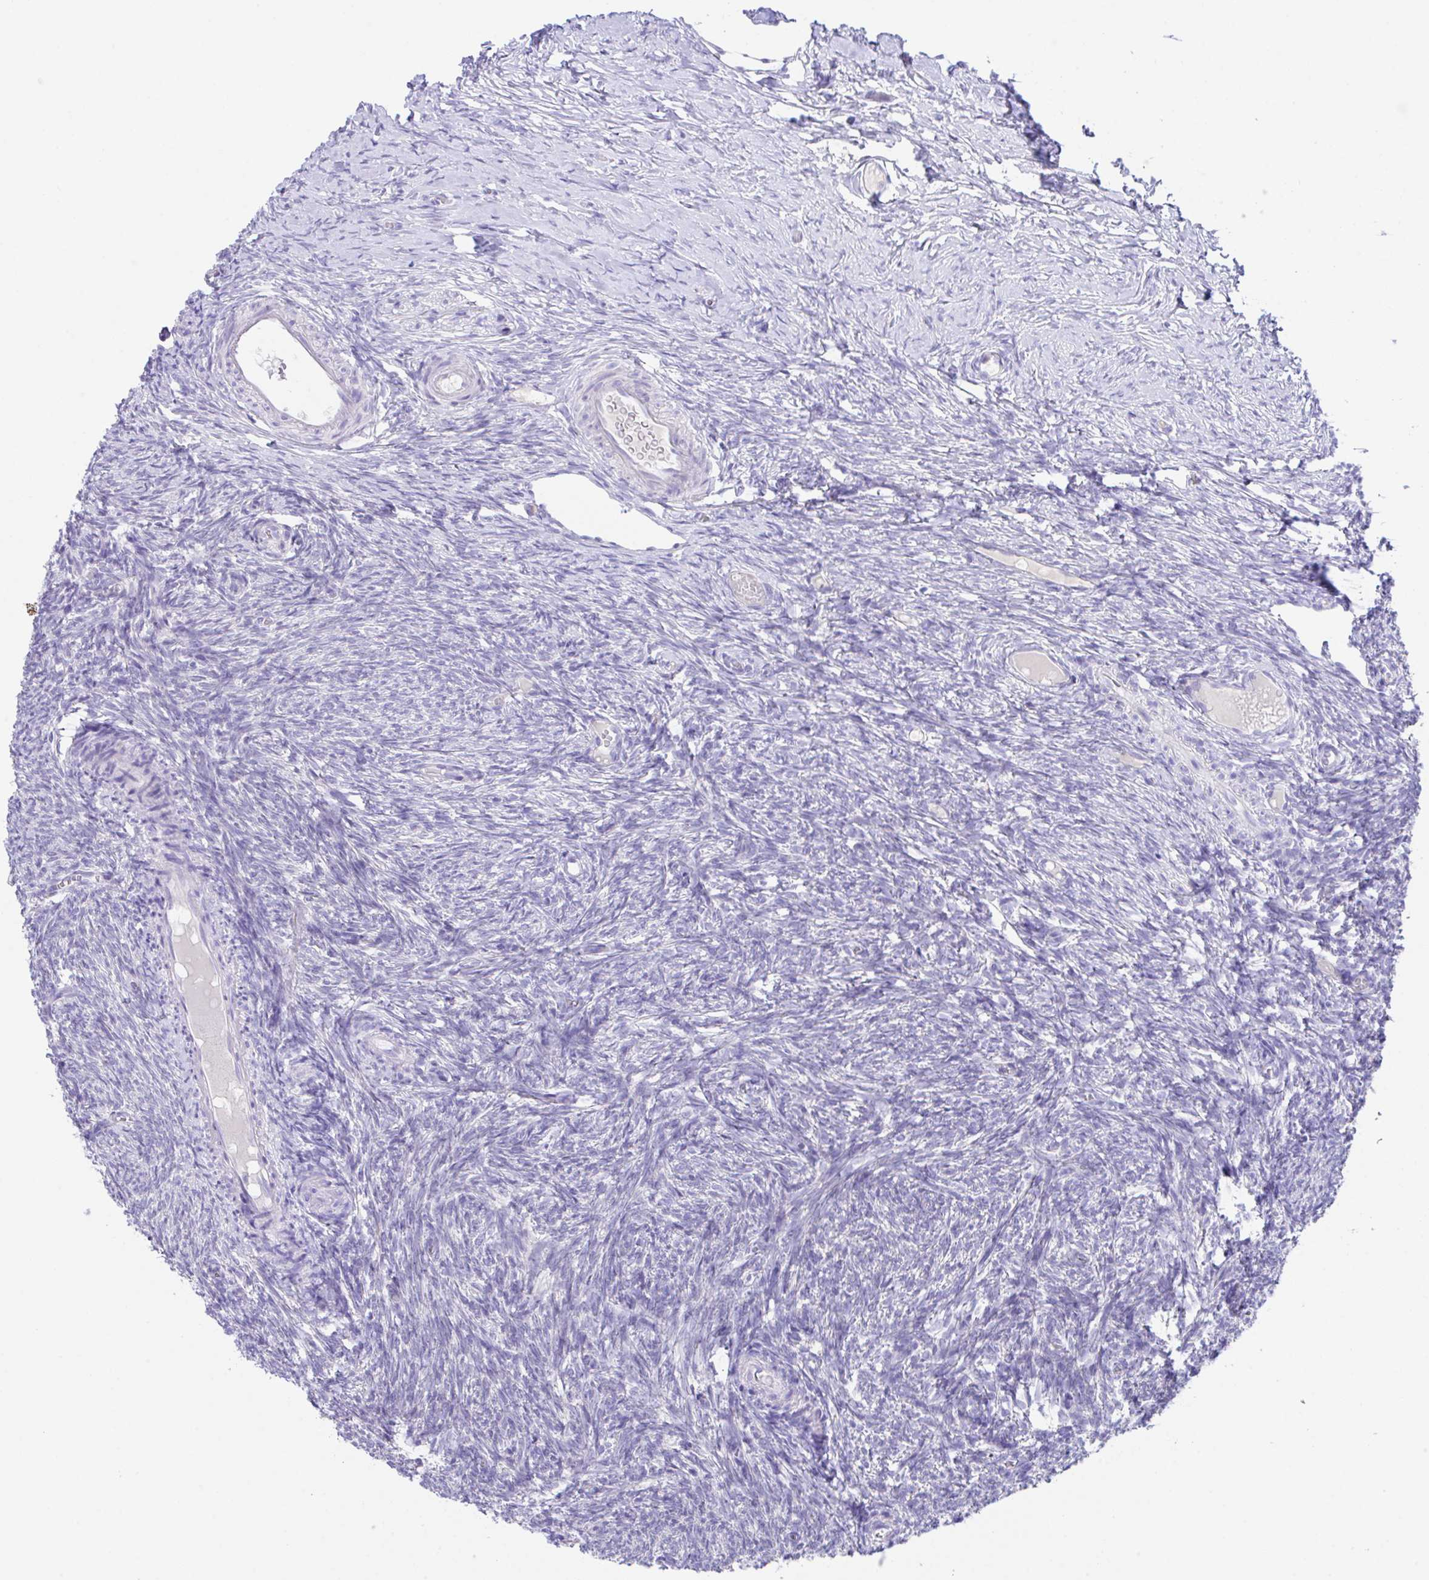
{"staining": {"intensity": "negative", "quantity": "none", "location": "none"}, "tissue": "ovary", "cell_type": "Ovarian stroma cells", "image_type": "normal", "snomed": [{"axis": "morphology", "description": "Normal tissue, NOS"}, {"axis": "topography", "description": "Ovary"}], "caption": "An IHC histopathology image of benign ovary is shown. There is no staining in ovarian stroma cells of ovary. Nuclei are stained in blue.", "gene": "HACD4", "patient": {"sex": "female", "age": 39}}